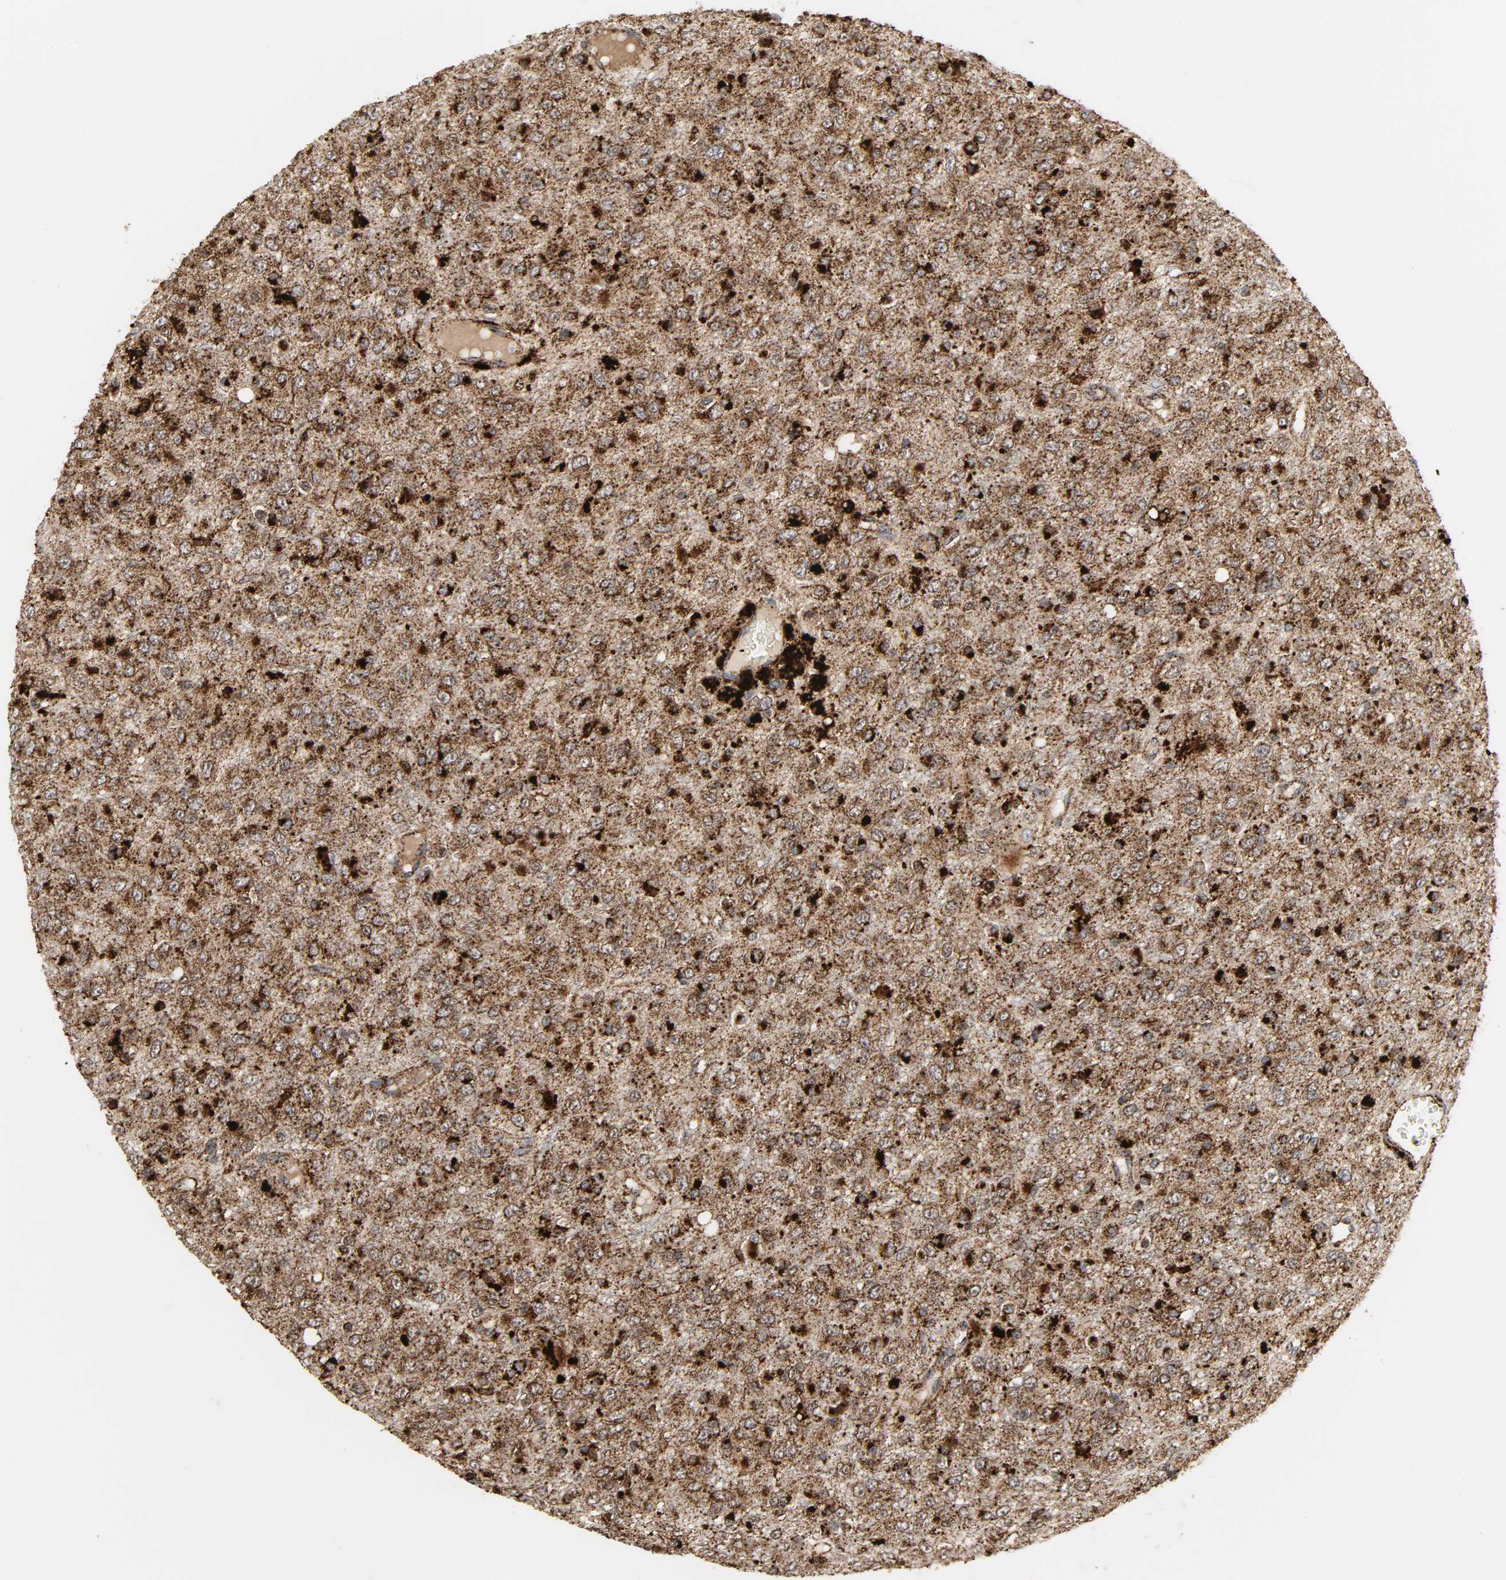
{"staining": {"intensity": "strong", "quantity": ">75%", "location": "cytoplasmic/membranous"}, "tissue": "glioma", "cell_type": "Tumor cells", "image_type": "cancer", "snomed": [{"axis": "morphology", "description": "Glioma, malignant, High grade"}, {"axis": "topography", "description": "pancreas cauda"}], "caption": "Immunohistochemistry (DAB) staining of human glioma exhibits strong cytoplasmic/membranous protein positivity in approximately >75% of tumor cells.", "gene": "PSAP", "patient": {"sex": "male", "age": 60}}